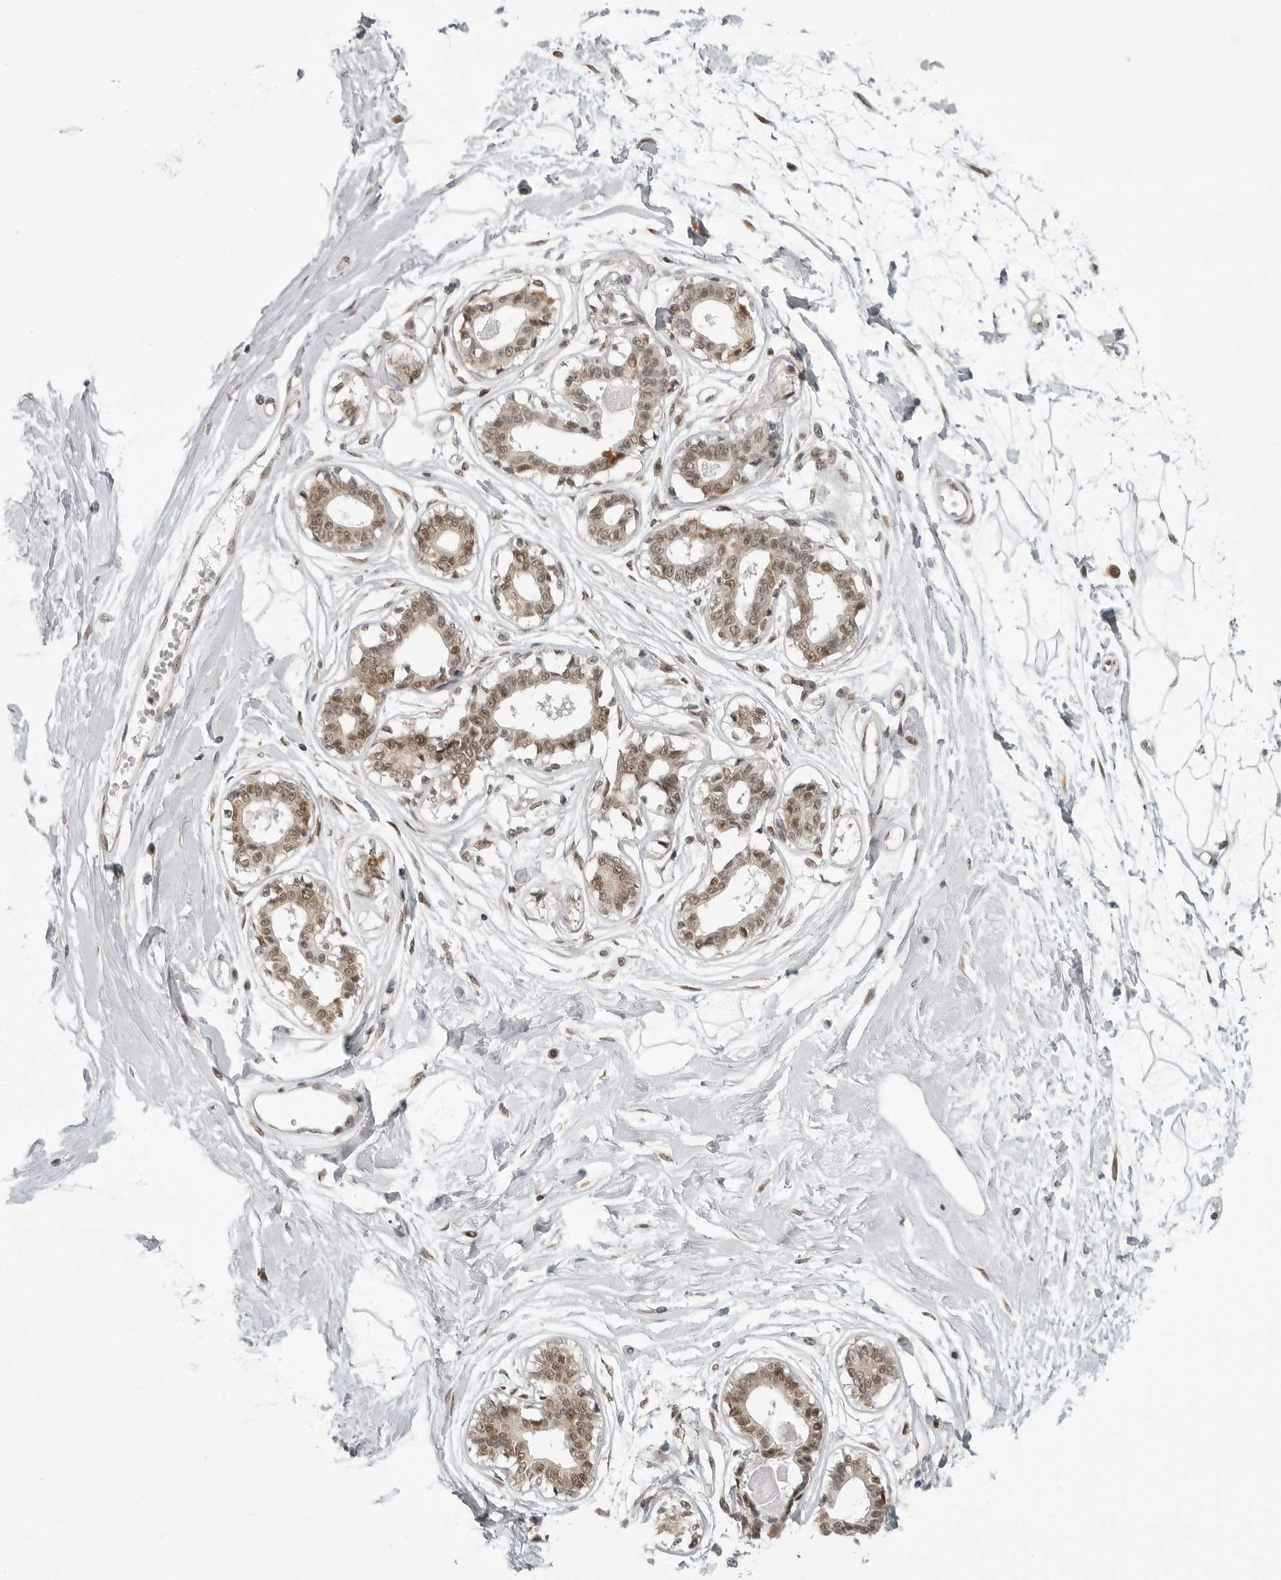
{"staining": {"intensity": "moderate", "quantity": ">75%", "location": "nuclear"}, "tissue": "breast", "cell_type": "Adipocytes", "image_type": "normal", "snomed": [{"axis": "morphology", "description": "Normal tissue, NOS"}, {"axis": "topography", "description": "Breast"}], "caption": "Protein analysis of unremarkable breast exhibits moderate nuclear expression in approximately >75% of adipocytes. The staining was performed using DAB (3,3'-diaminobenzidine), with brown indicating positive protein expression. Nuclei are stained blue with hematoxylin.", "gene": "PRDM10", "patient": {"sex": "female", "age": 45}}